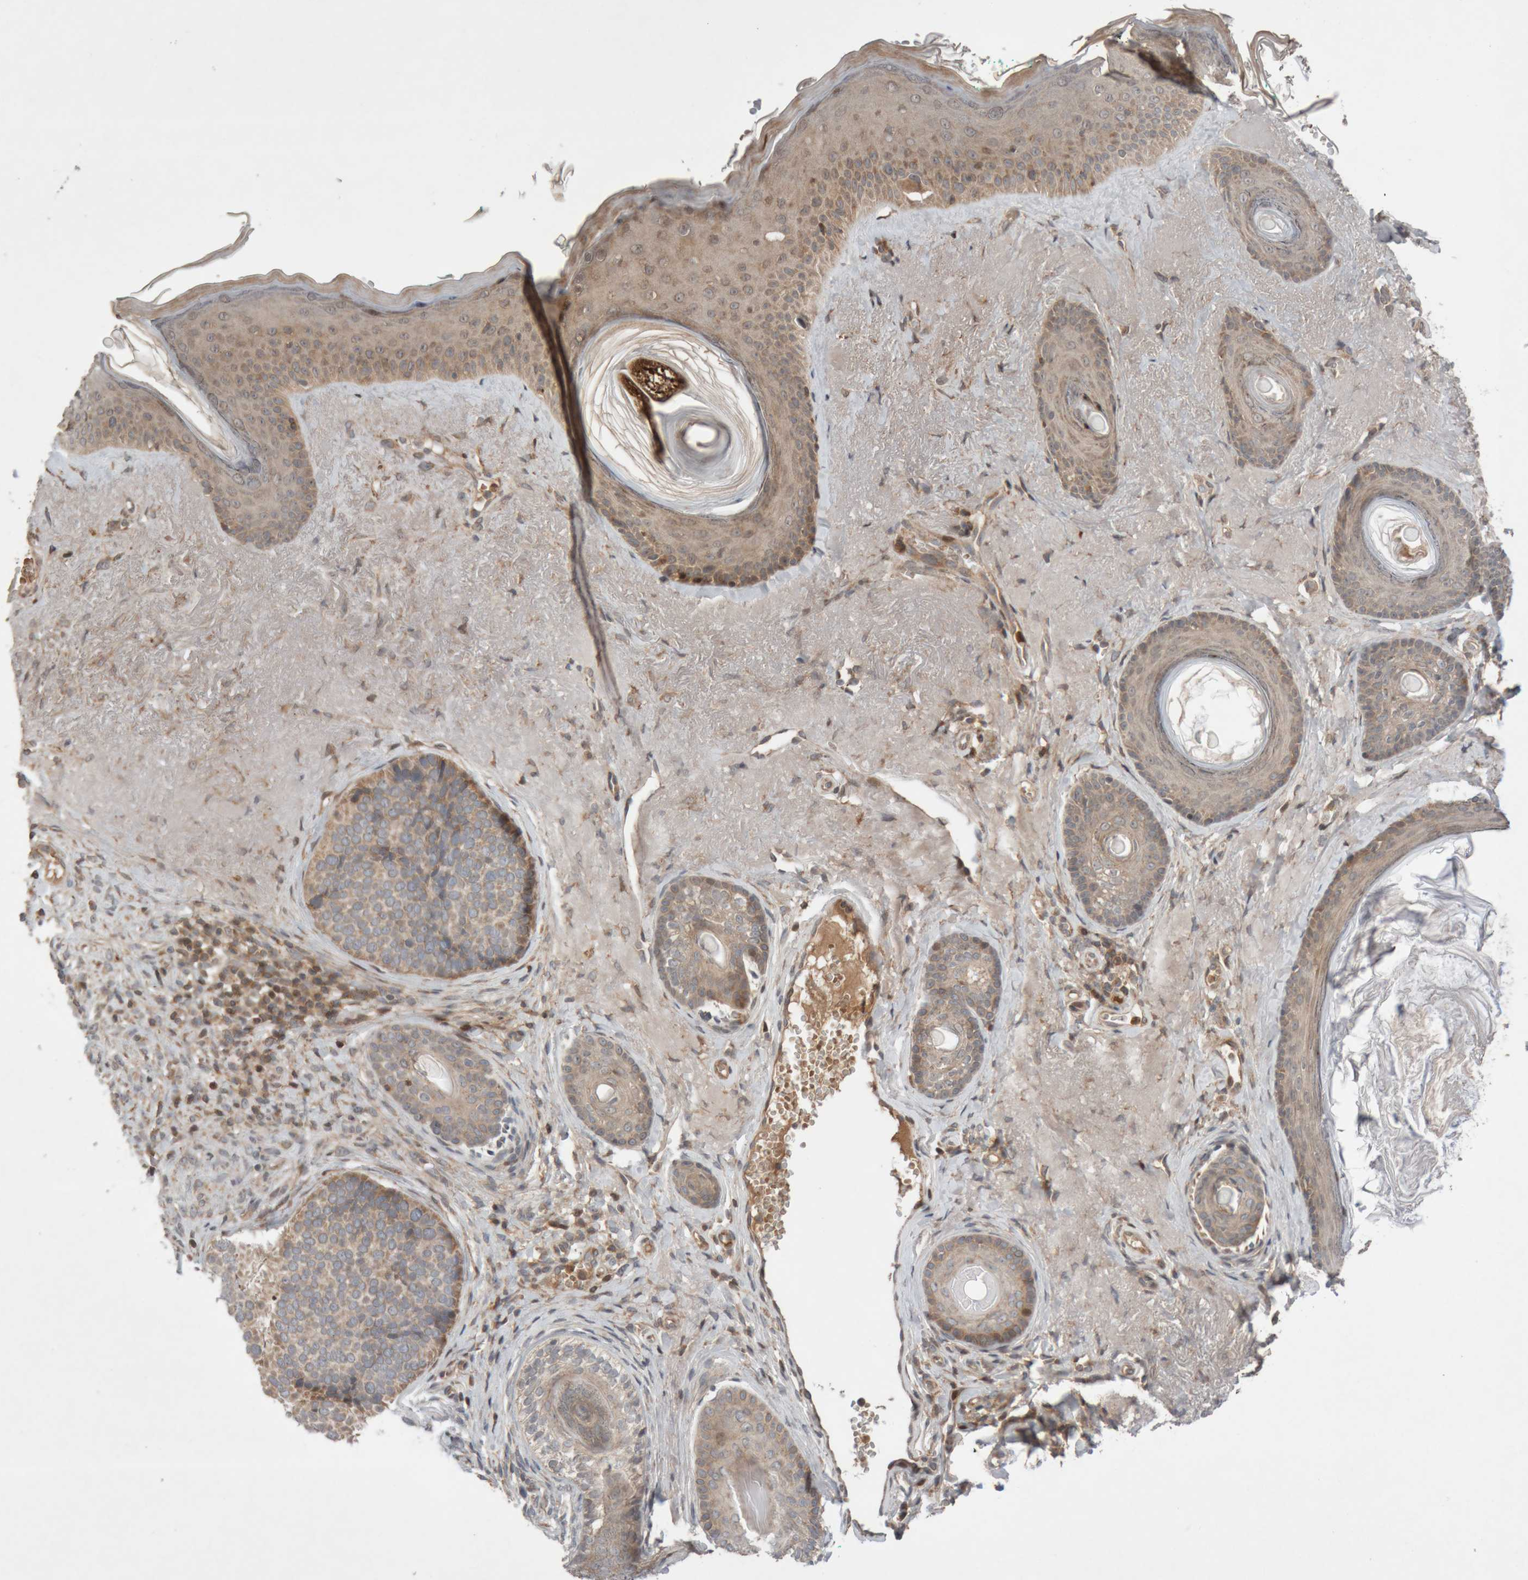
{"staining": {"intensity": "weak", "quantity": ">75%", "location": "cytoplasmic/membranous"}, "tissue": "skin cancer", "cell_type": "Tumor cells", "image_type": "cancer", "snomed": [{"axis": "morphology", "description": "Basal cell carcinoma"}, {"axis": "topography", "description": "Skin"}], "caption": "A brown stain highlights weak cytoplasmic/membranous staining of a protein in human skin cancer (basal cell carcinoma) tumor cells.", "gene": "KIF21B", "patient": {"sex": "male", "age": 62}}